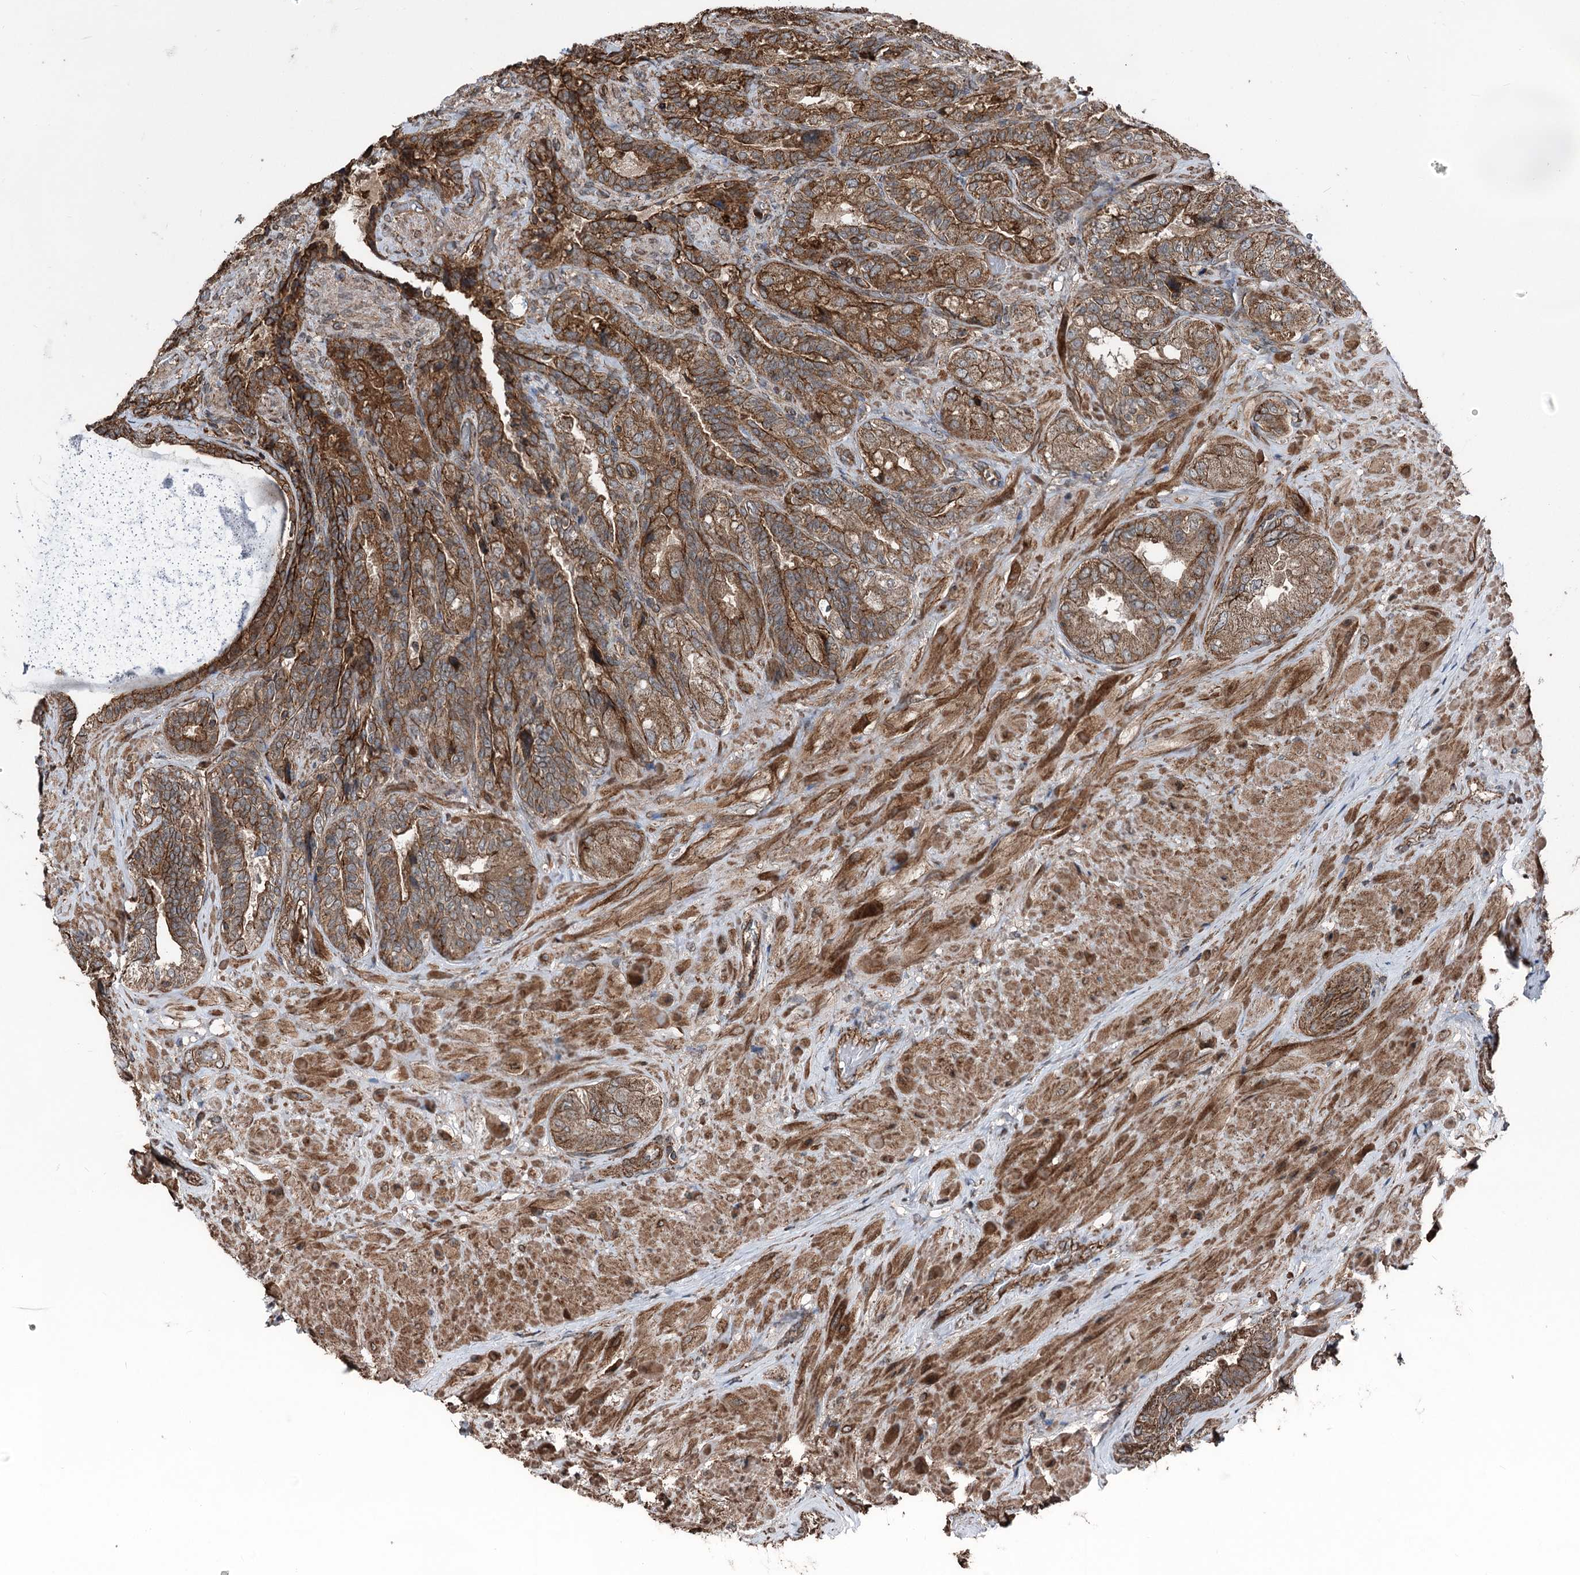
{"staining": {"intensity": "strong", "quantity": ">75%", "location": "cytoplasmic/membranous"}, "tissue": "seminal vesicle", "cell_type": "Glandular cells", "image_type": "normal", "snomed": [{"axis": "morphology", "description": "Normal tissue, NOS"}, {"axis": "topography", "description": "Prostate and seminal vesicle, NOS"}, {"axis": "topography", "description": "Prostate"}, {"axis": "topography", "description": "Seminal veicle"}], "caption": "A micrograph of human seminal vesicle stained for a protein shows strong cytoplasmic/membranous brown staining in glandular cells.", "gene": "ITFG2", "patient": {"sex": "male", "age": 67}}